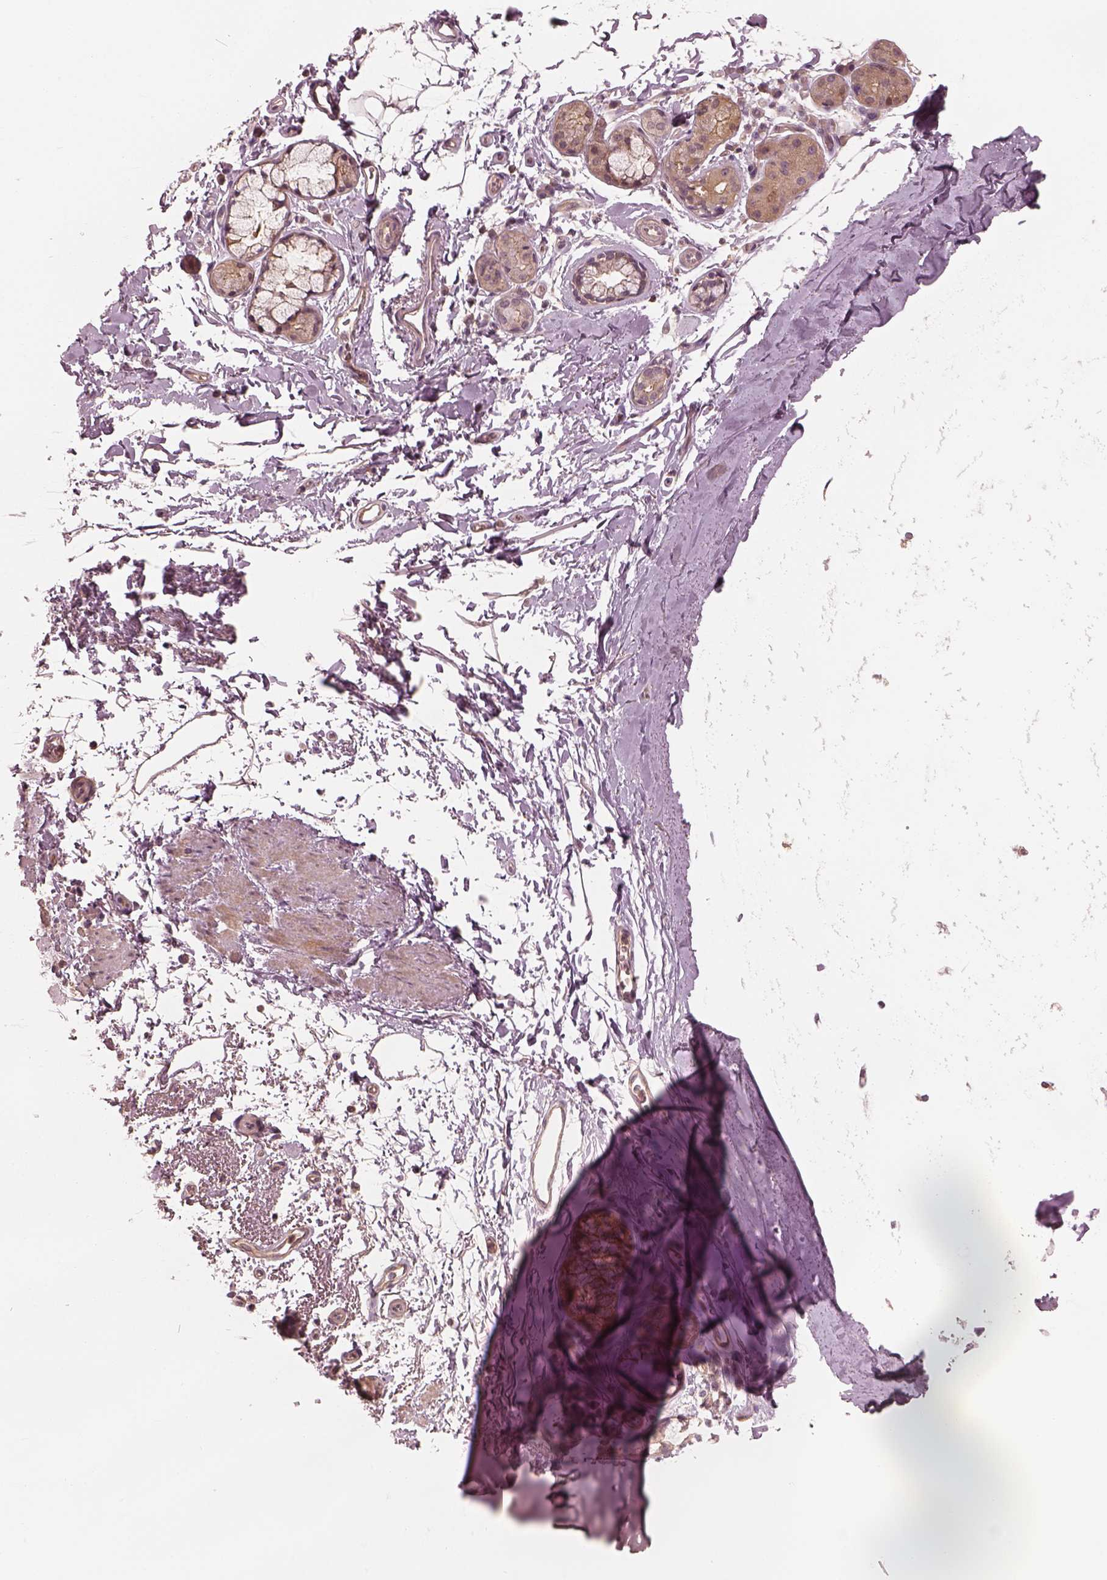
{"staining": {"intensity": "negative", "quantity": "none", "location": "none"}, "tissue": "soft tissue", "cell_type": "Chondrocytes", "image_type": "normal", "snomed": [{"axis": "morphology", "description": "Normal tissue, NOS"}, {"axis": "topography", "description": "Lymph node"}, {"axis": "topography", "description": "Bronchus"}], "caption": "Micrograph shows no protein expression in chondrocytes of benign soft tissue. (DAB (3,3'-diaminobenzidine) immunohistochemistry (IHC) with hematoxylin counter stain).", "gene": "FAM107B", "patient": {"sex": "female", "age": 70}}